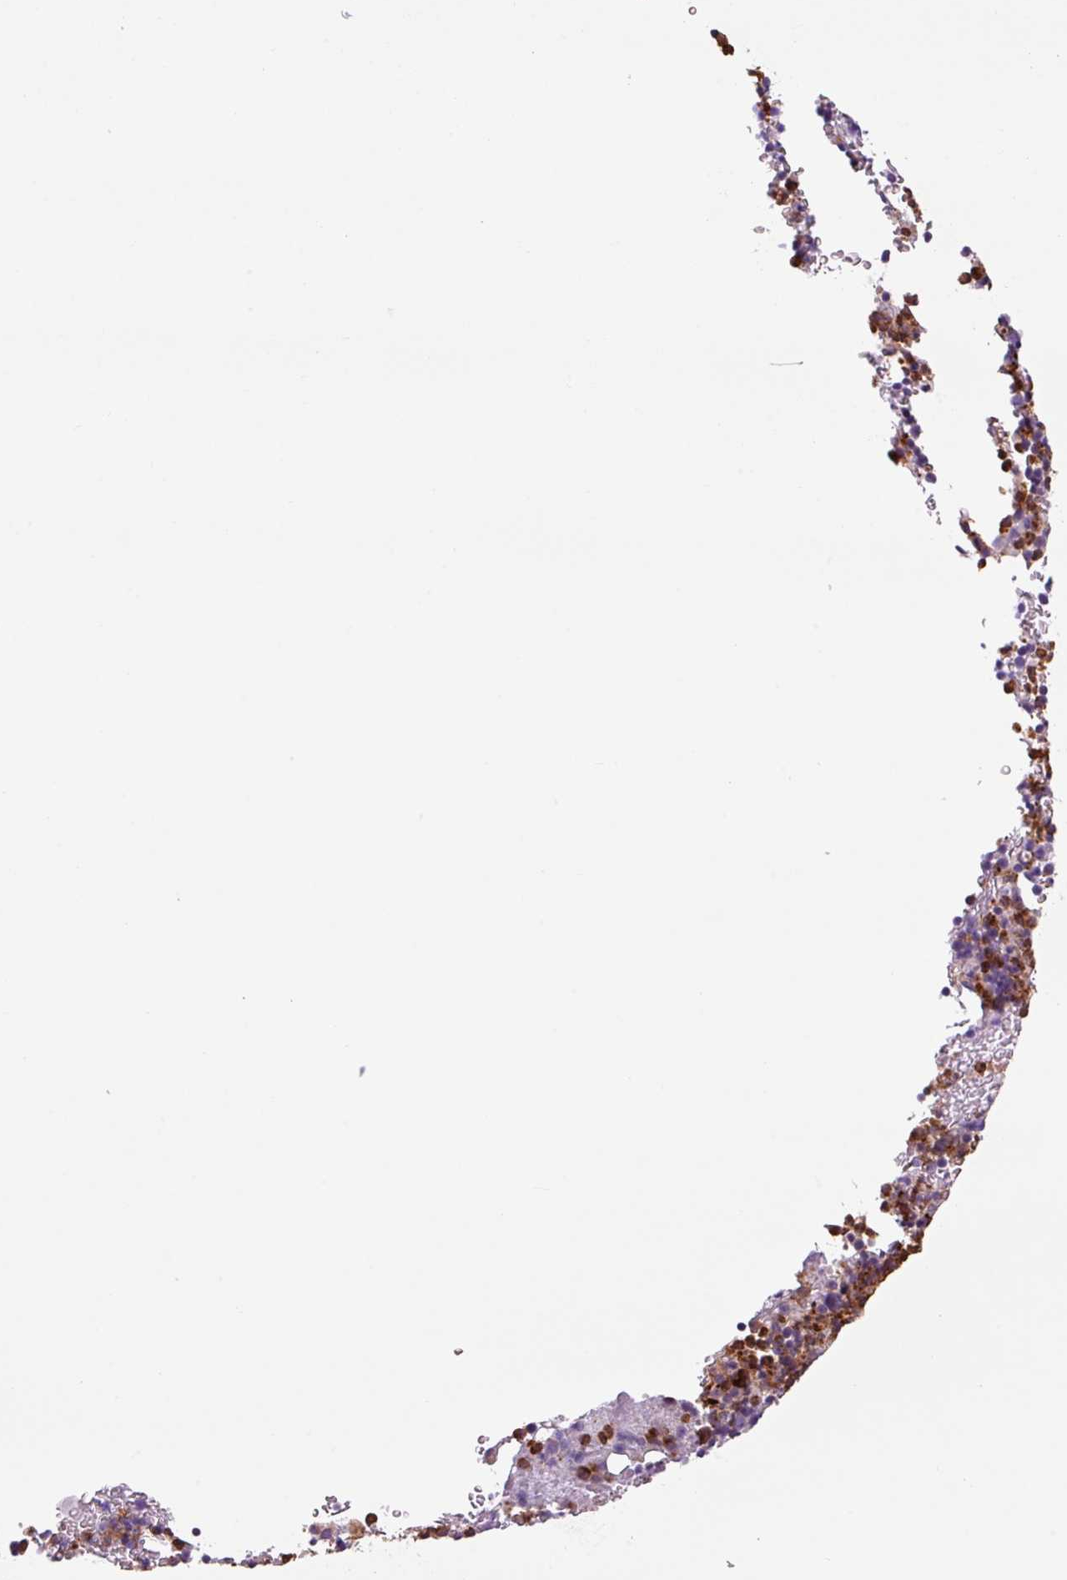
{"staining": {"intensity": "strong", "quantity": "25%-75%", "location": "cytoplasmic/membranous"}, "tissue": "bone marrow", "cell_type": "Hematopoietic cells", "image_type": "normal", "snomed": [{"axis": "morphology", "description": "Normal tissue, NOS"}, {"axis": "topography", "description": "Bone marrow"}], "caption": "Hematopoietic cells exhibit strong cytoplasmic/membranous positivity in approximately 25%-75% of cells in benign bone marrow. (IHC, brightfield microscopy, high magnification).", "gene": "LYZ", "patient": {"sex": "male", "age": 61}}